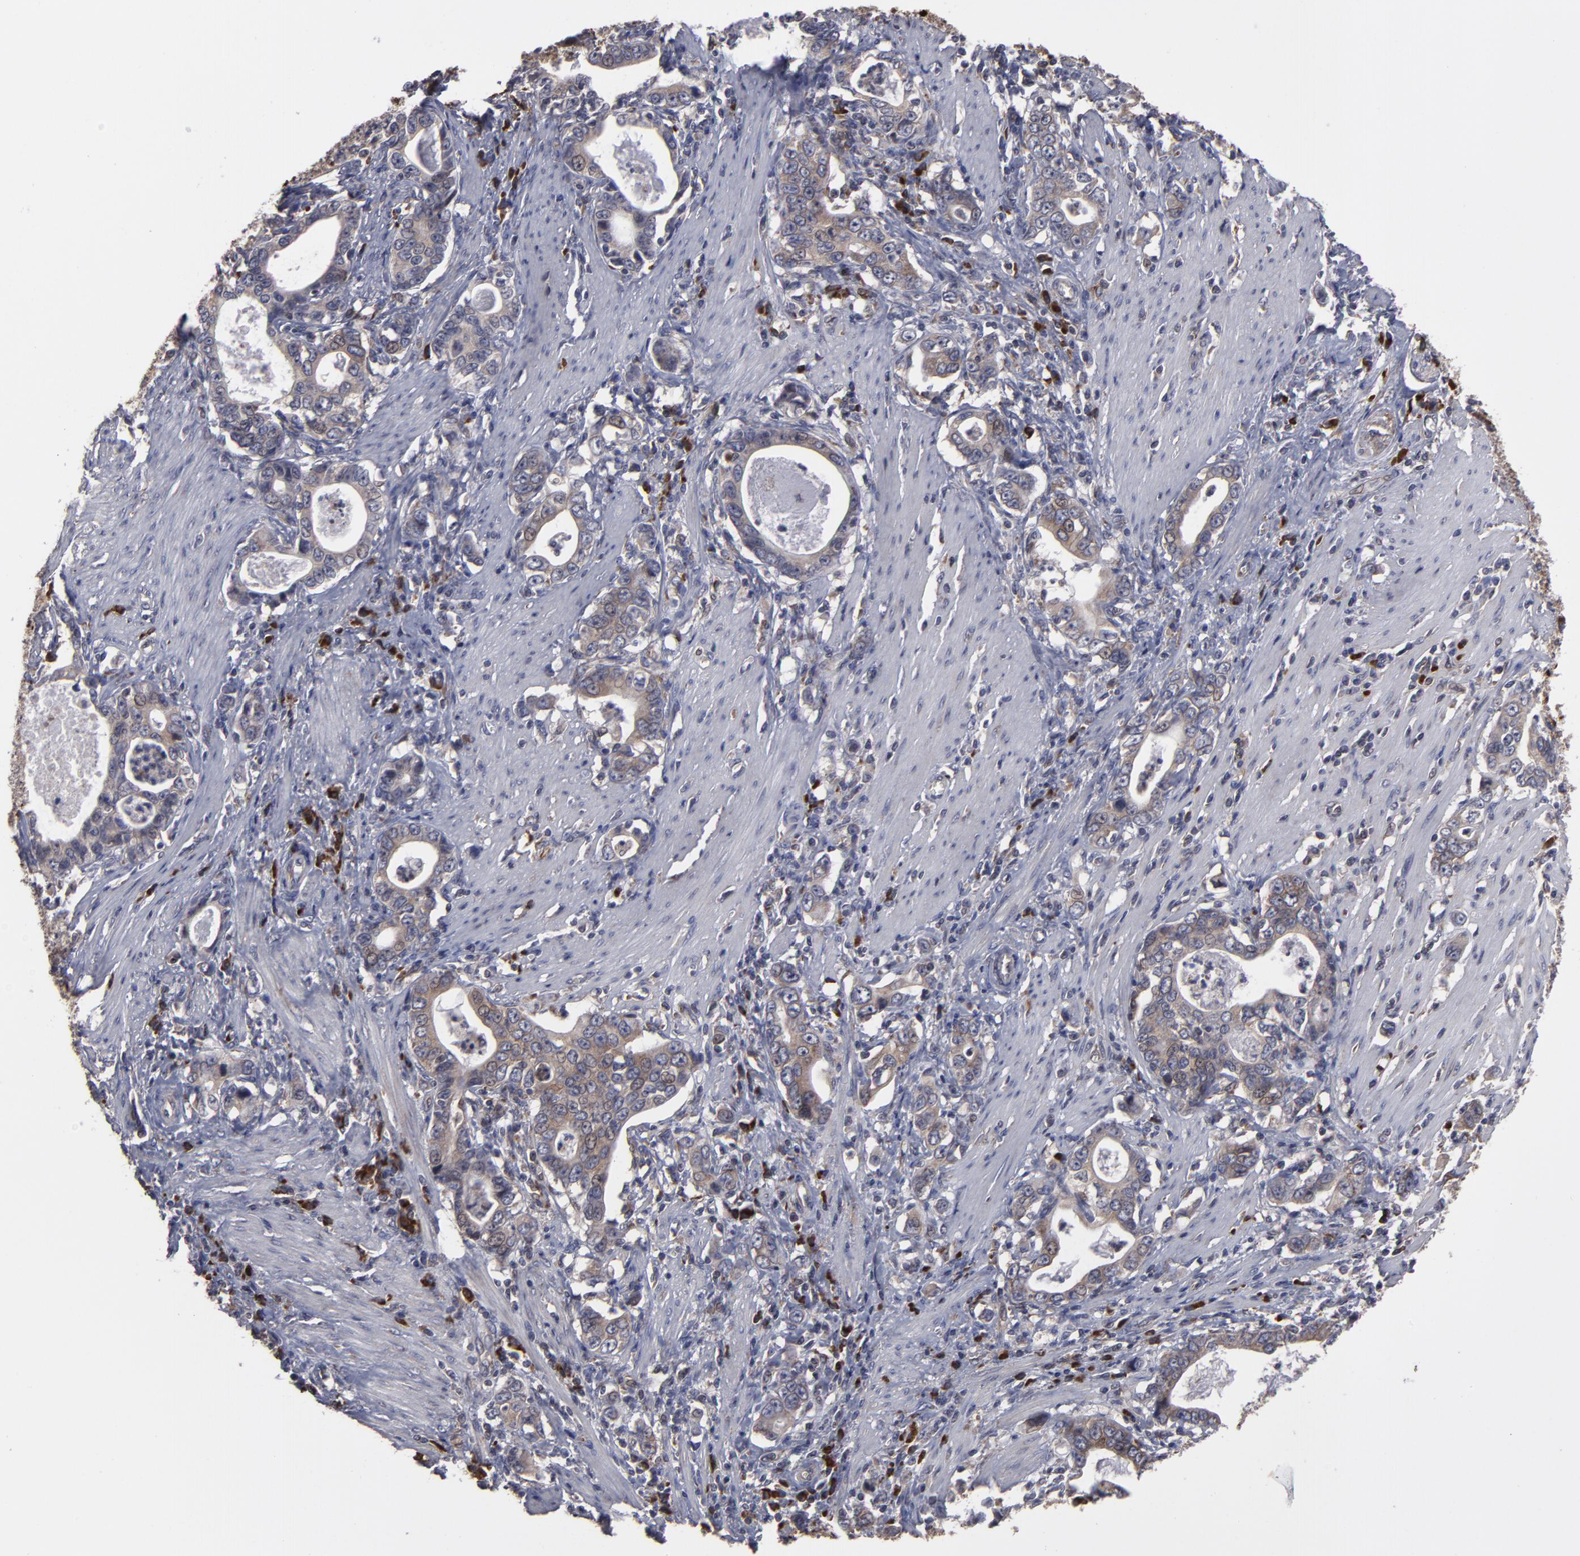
{"staining": {"intensity": "moderate", "quantity": ">75%", "location": "cytoplasmic/membranous"}, "tissue": "stomach cancer", "cell_type": "Tumor cells", "image_type": "cancer", "snomed": [{"axis": "morphology", "description": "Adenocarcinoma, NOS"}, {"axis": "topography", "description": "Stomach, lower"}], "caption": "Brown immunohistochemical staining in human stomach adenocarcinoma reveals moderate cytoplasmic/membranous positivity in approximately >75% of tumor cells.", "gene": "SND1", "patient": {"sex": "female", "age": 72}}